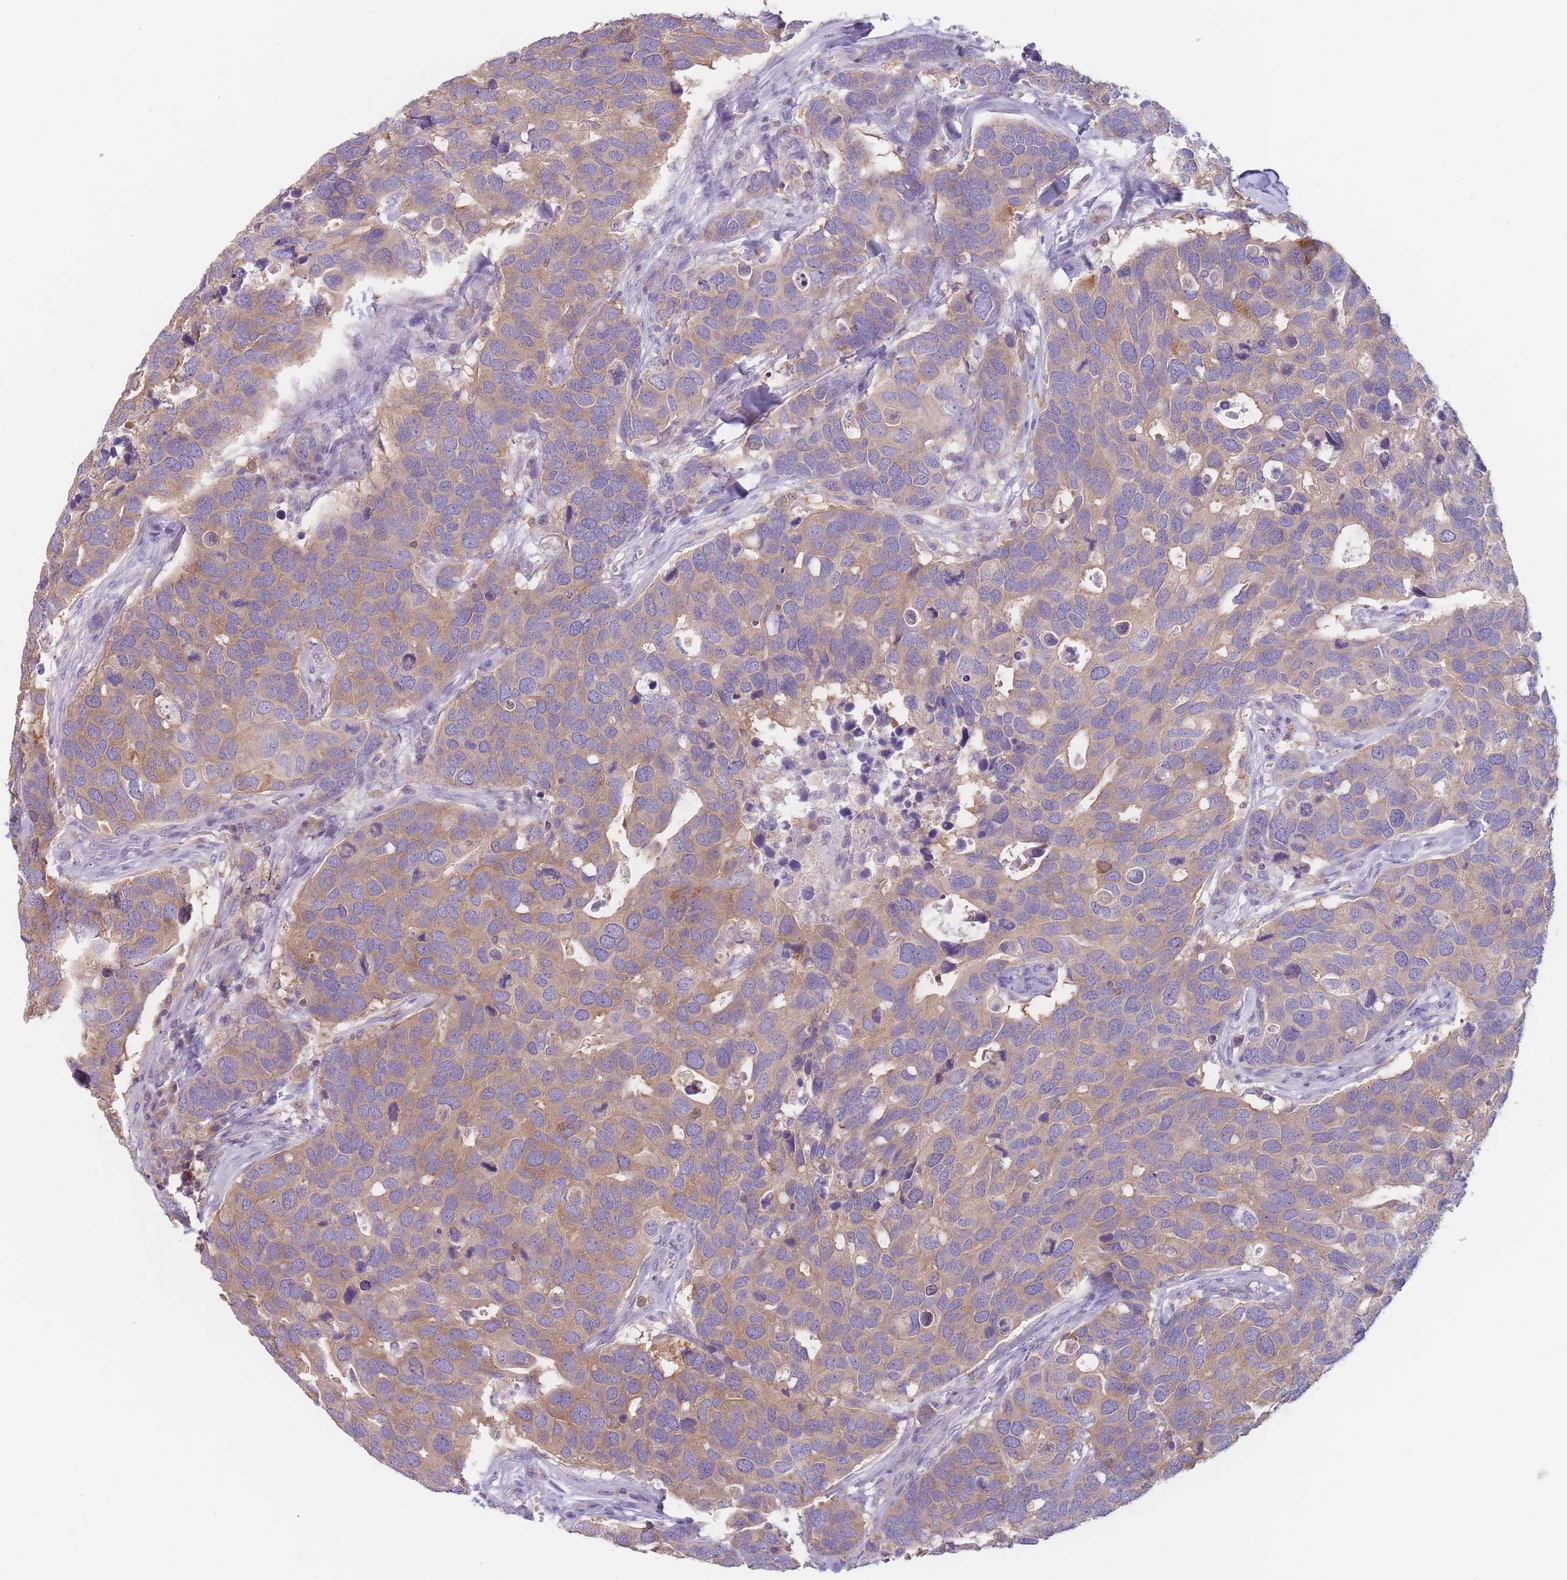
{"staining": {"intensity": "moderate", "quantity": "25%-75%", "location": "cytoplasmic/membranous"}, "tissue": "breast cancer", "cell_type": "Tumor cells", "image_type": "cancer", "snomed": [{"axis": "morphology", "description": "Duct carcinoma"}, {"axis": "topography", "description": "Breast"}], "caption": "This is an image of IHC staining of breast intraductal carcinoma, which shows moderate positivity in the cytoplasmic/membranous of tumor cells.", "gene": "ST3GAL4", "patient": {"sex": "female", "age": 83}}